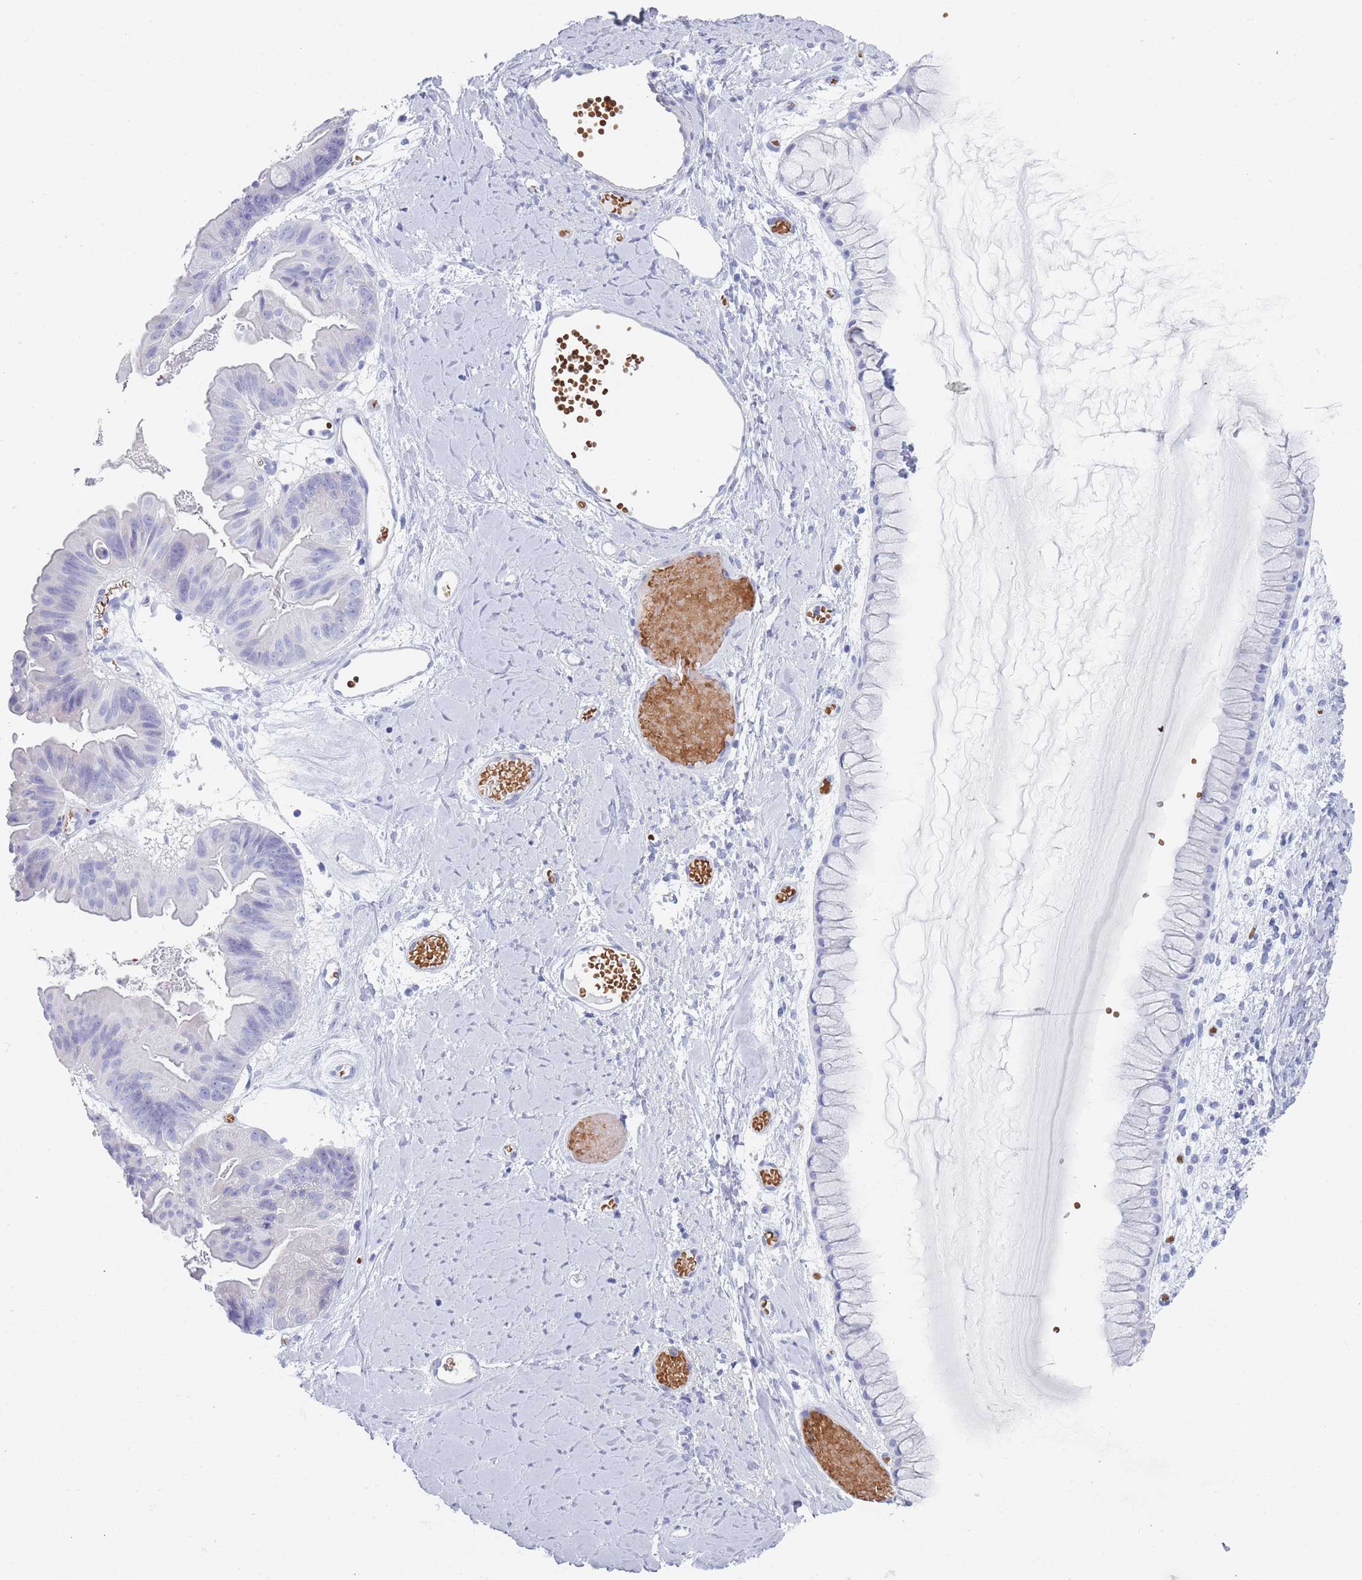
{"staining": {"intensity": "negative", "quantity": "none", "location": "none"}, "tissue": "ovarian cancer", "cell_type": "Tumor cells", "image_type": "cancer", "snomed": [{"axis": "morphology", "description": "Cystadenocarcinoma, mucinous, NOS"}, {"axis": "topography", "description": "Ovary"}], "caption": "Human ovarian mucinous cystadenocarcinoma stained for a protein using immunohistochemistry (IHC) demonstrates no expression in tumor cells.", "gene": "OR5D16", "patient": {"sex": "female", "age": 61}}